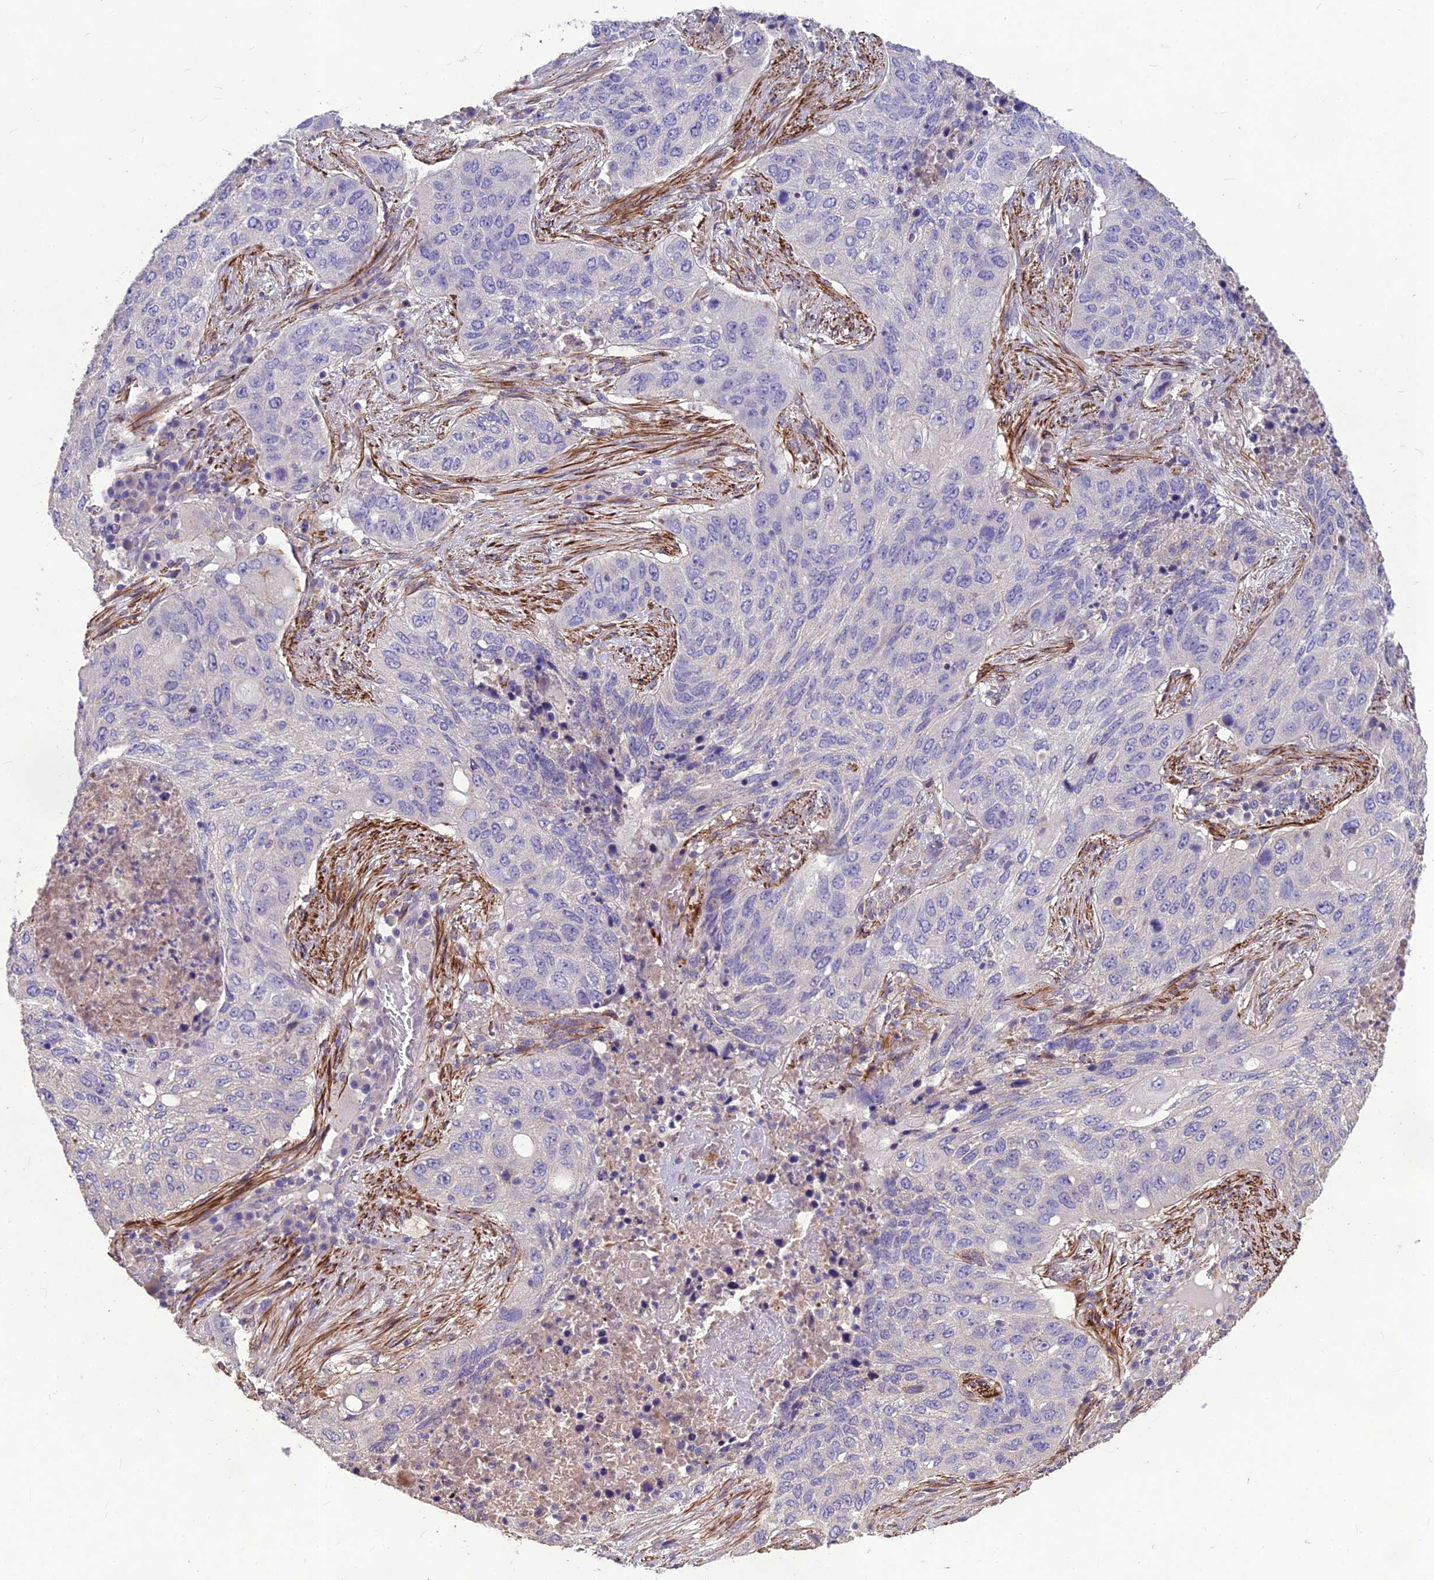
{"staining": {"intensity": "negative", "quantity": "none", "location": "none"}, "tissue": "lung cancer", "cell_type": "Tumor cells", "image_type": "cancer", "snomed": [{"axis": "morphology", "description": "Squamous cell carcinoma, NOS"}, {"axis": "topography", "description": "Lung"}], "caption": "Lung cancer (squamous cell carcinoma) was stained to show a protein in brown. There is no significant expression in tumor cells.", "gene": "CLUH", "patient": {"sex": "female", "age": 63}}